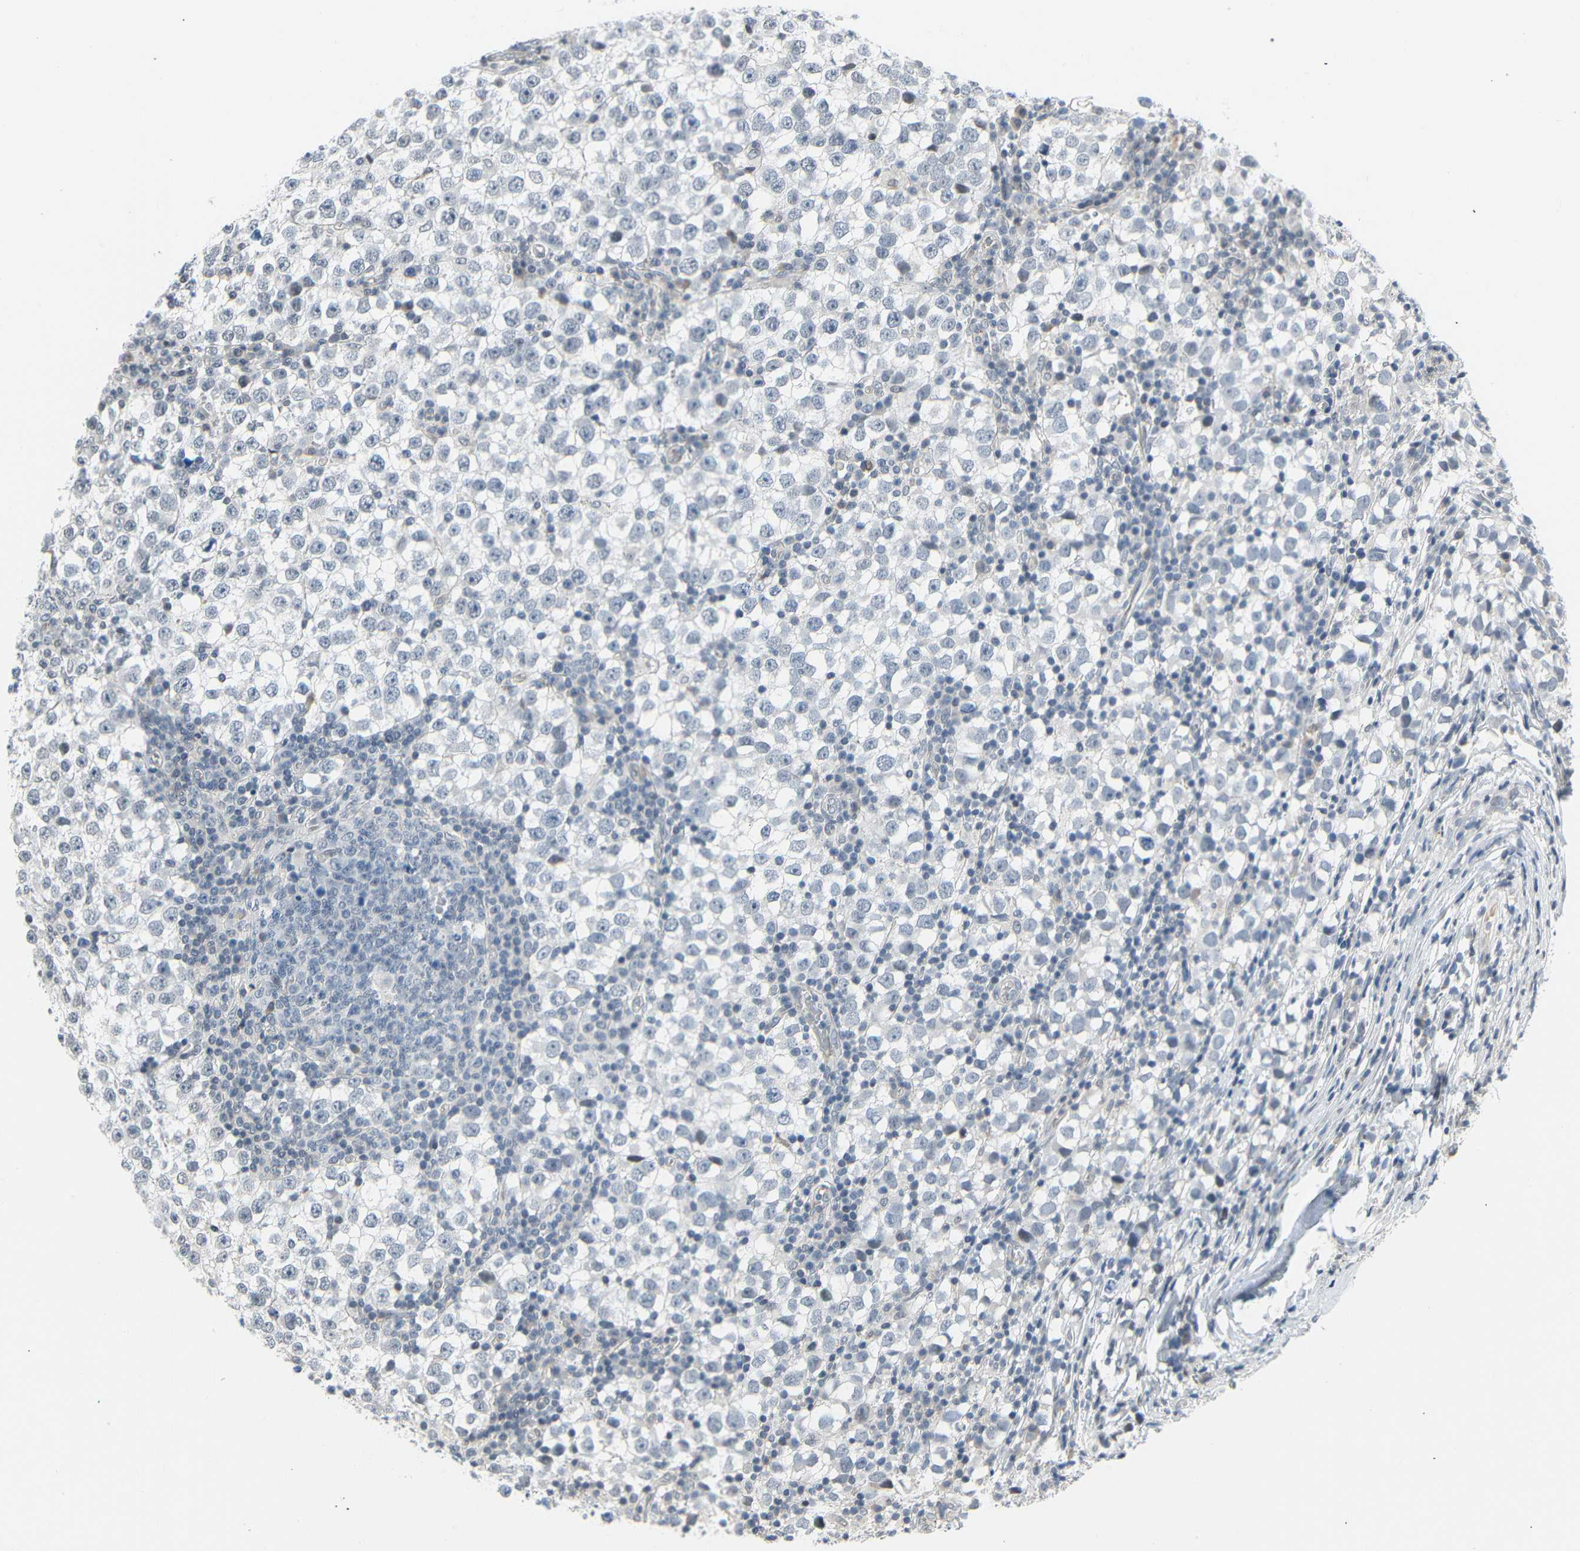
{"staining": {"intensity": "negative", "quantity": "none", "location": "none"}, "tissue": "testis cancer", "cell_type": "Tumor cells", "image_type": "cancer", "snomed": [{"axis": "morphology", "description": "Seminoma, NOS"}, {"axis": "topography", "description": "Testis"}], "caption": "Histopathology image shows no significant protein positivity in tumor cells of testis cancer (seminoma).", "gene": "IMPG2", "patient": {"sex": "male", "age": 65}}